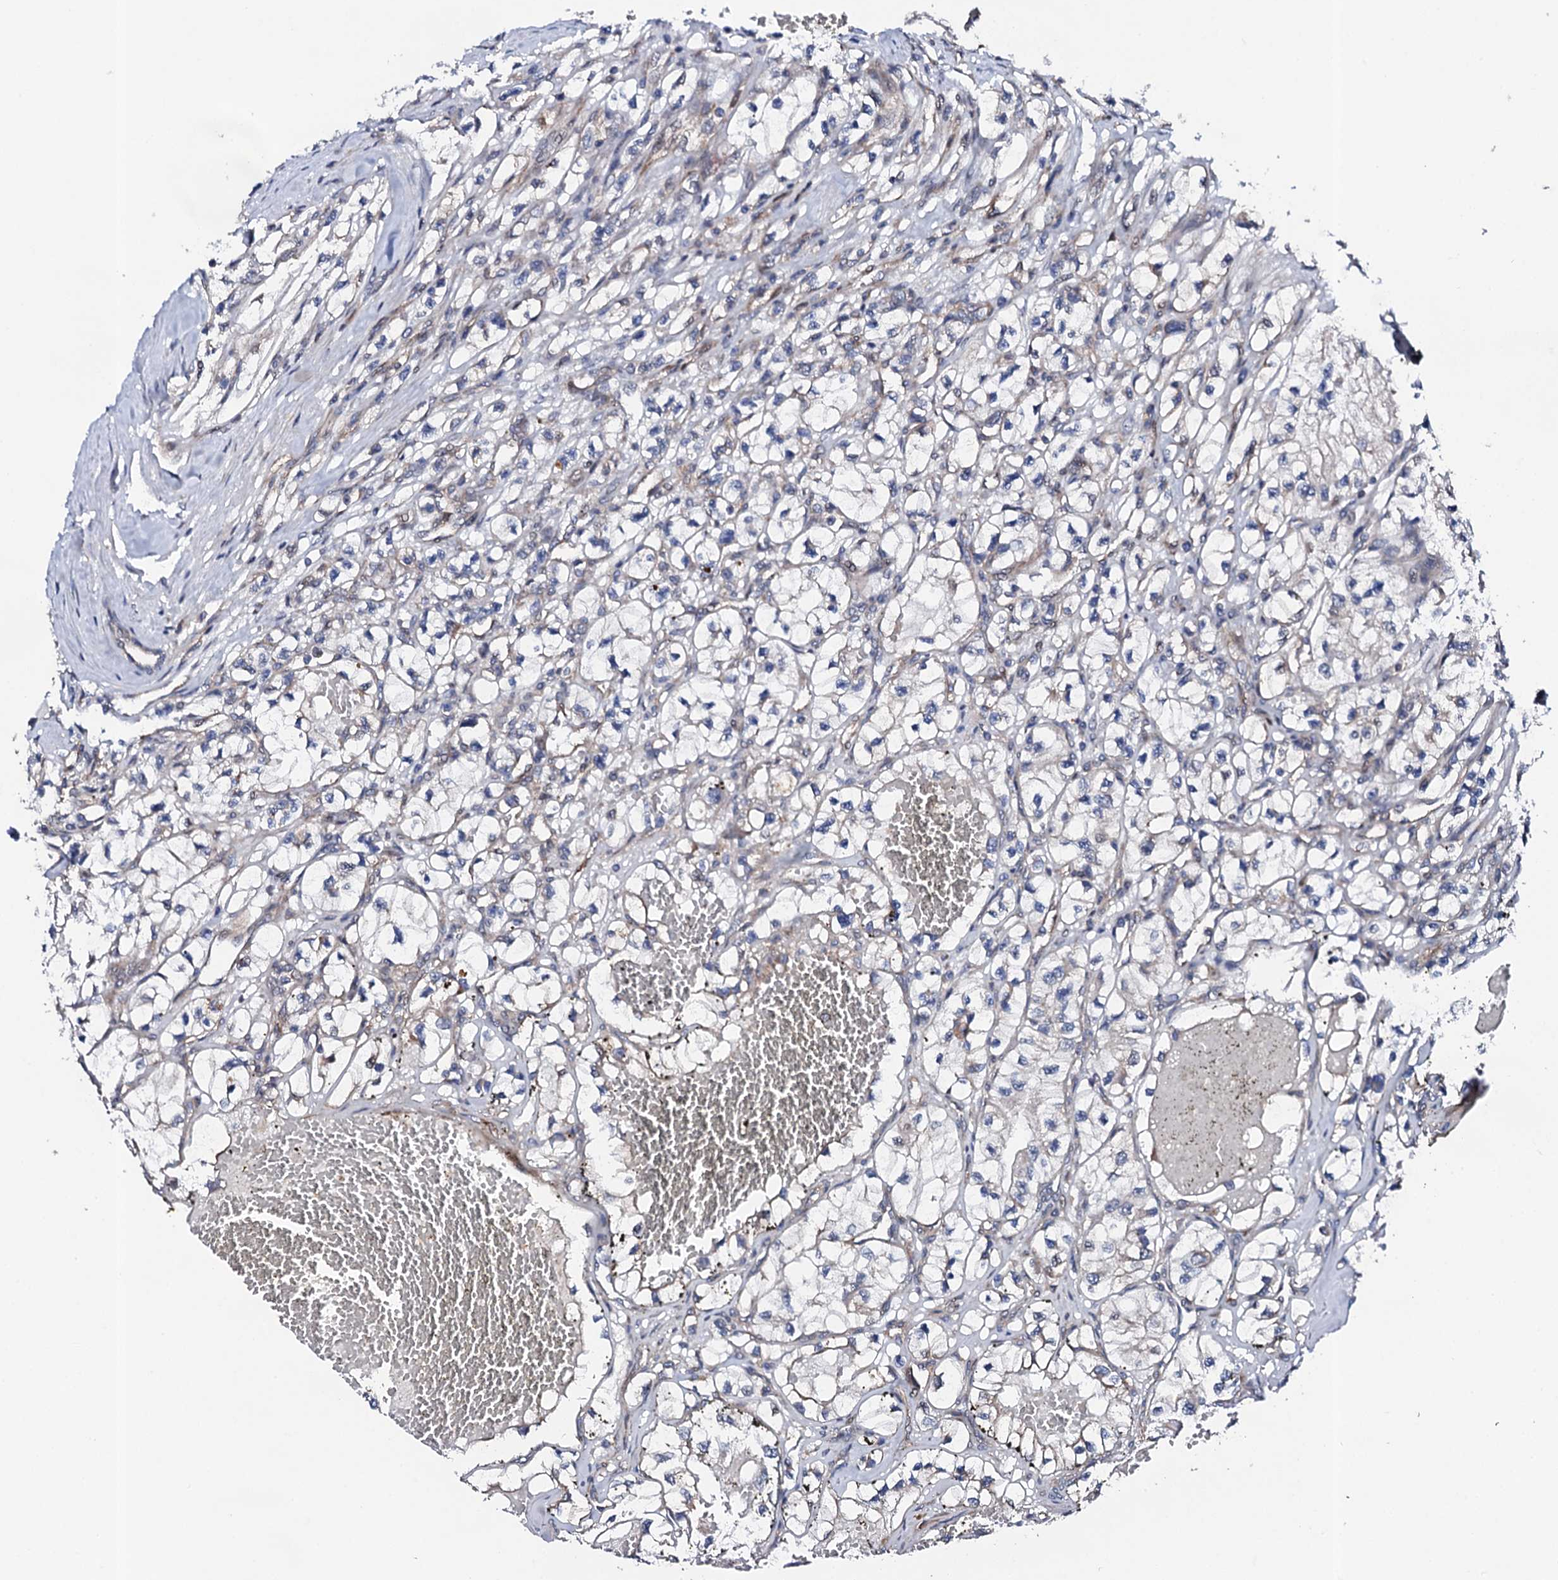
{"staining": {"intensity": "negative", "quantity": "none", "location": "none"}, "tissue": "renal cancer", "cell_type": "Tumor cells", "image_type": "cancer", "snomed": [{"axis": "morphology", "description": "Adenocarcinoma, NOS"}, {"axis": "topography", "description": "Kidney"}], "caption": "This is an immunohistochemistry image of human adenocarcinoma (renal). There is no staining in tumor cells.", "gene": "CIAO2A", "patient": {"sex": "female", "age": 57}}